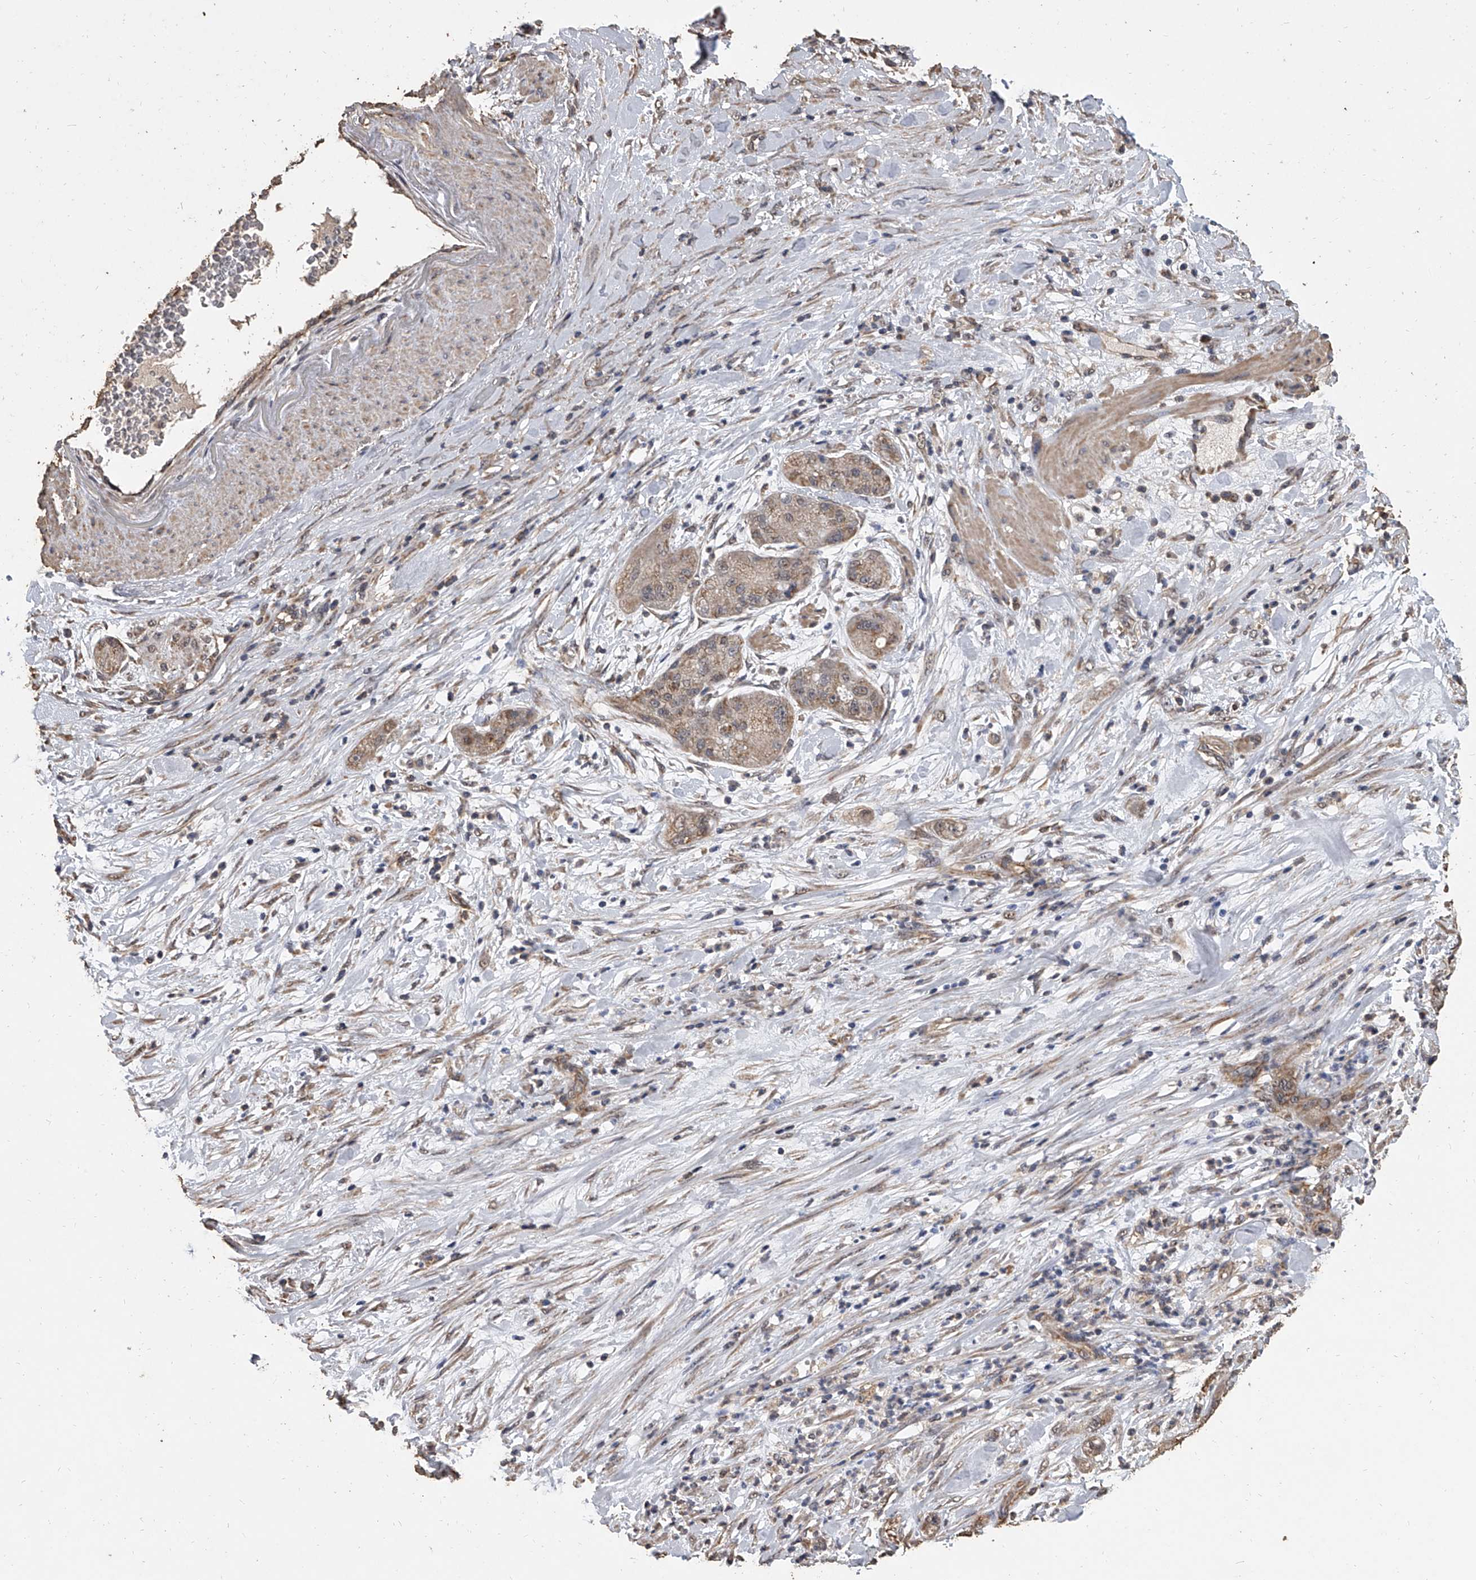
{"staining": {"intensity": "moderate", "quantity": ">75%", "location": "cytoplasmic/membranous"}, "tissue": "pancreatic cancer", "cell_type": "Tumor cells", "image_type": "cancer", "snomed": [{"axis": "morphology", "description": "Adenocarcinoma, NOS"}, {"axis": "topography", "description": "Pancreas"}], "caption": "DAB immunohistochemical staining of human pancreatic adenocarcinoma displays moderate cytoplasmic/membranous protein positivity in about >75% of tumor cells.", "gene": "MRPL28", "patient": {"sex": "female", "age": 78}}